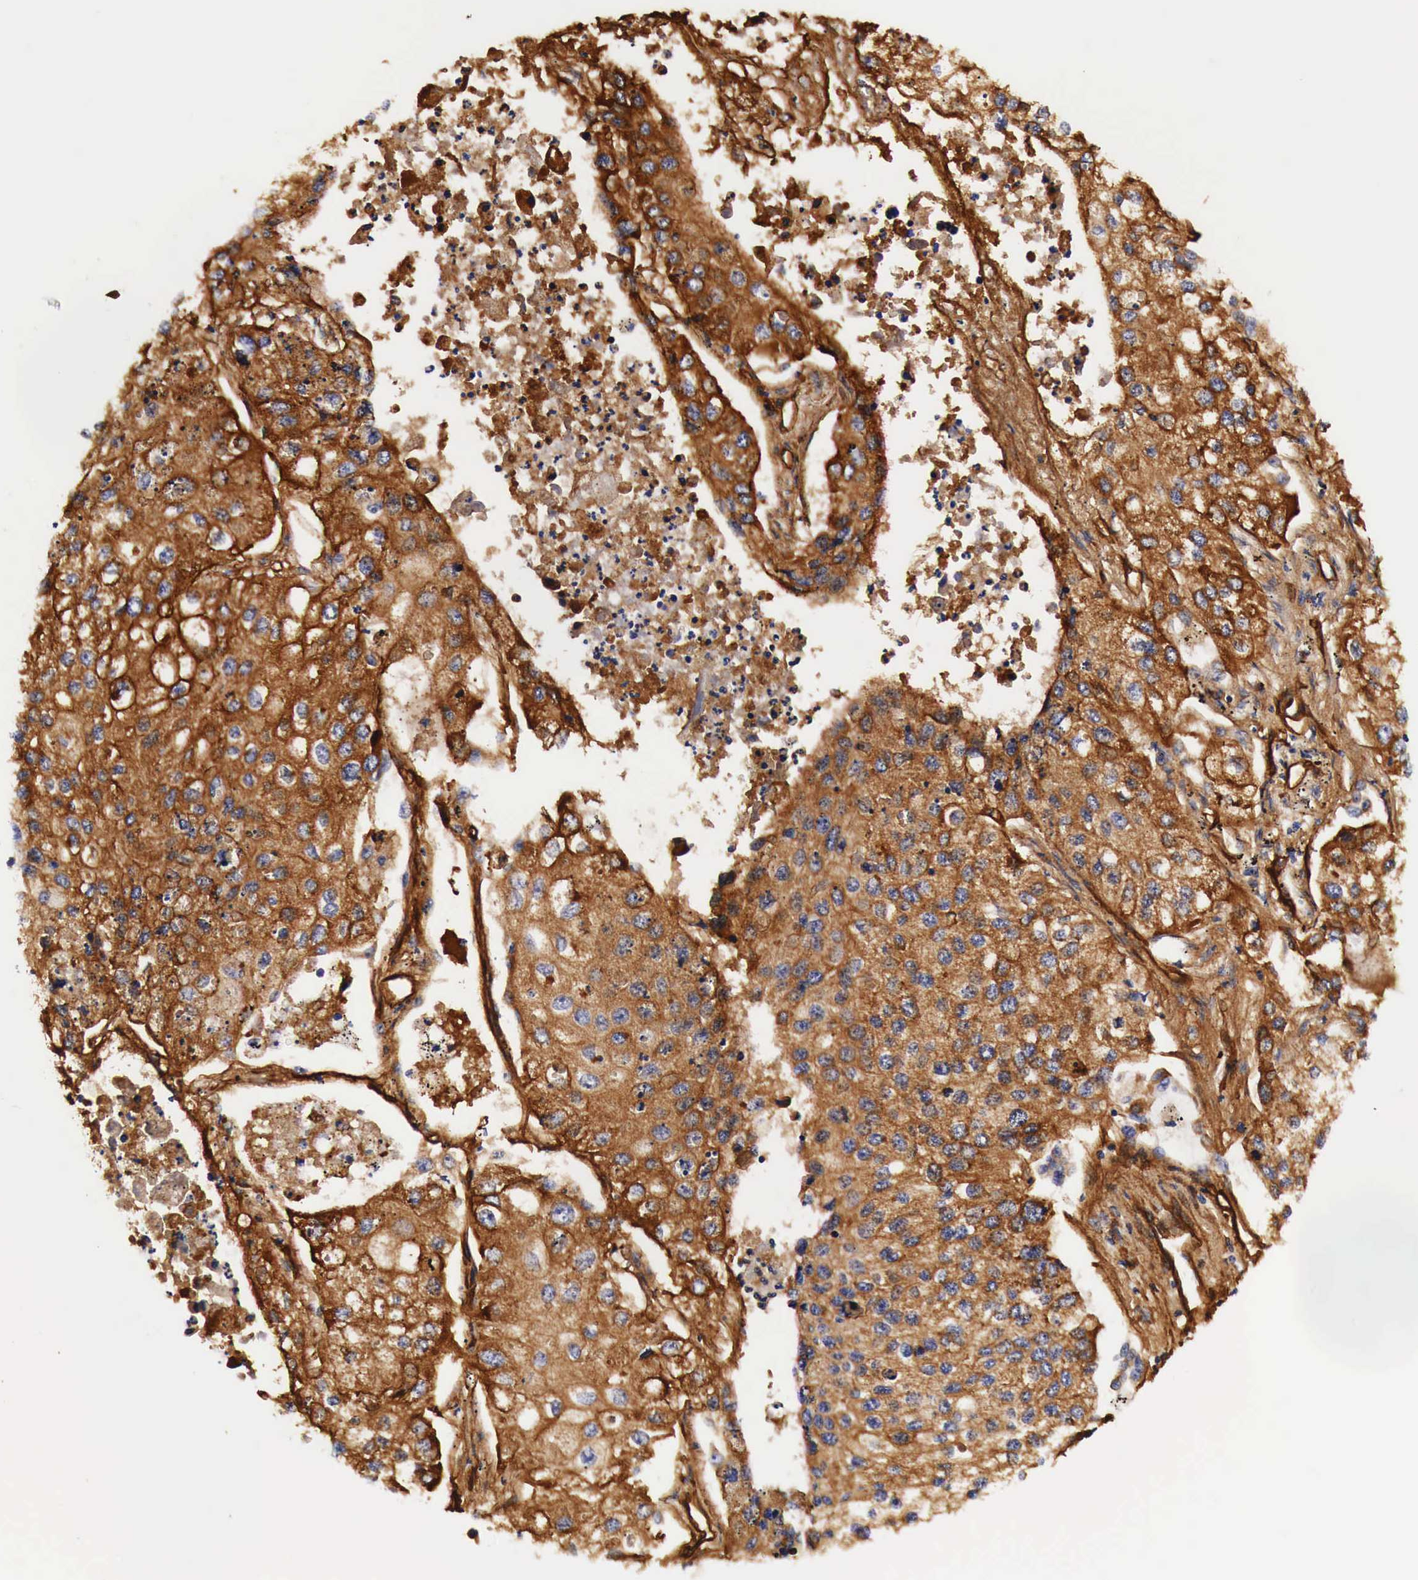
{"staining": {"intensity": "strong", "quantity": ">75%", "location": "cytoplasmic/membranous"}, "tissue": "lung cancer", "cell_type": "Tumor cells", "image_type": "cancer", "snomed": [{"axis": "morphology", "description": "Squamous cell carcinoma, NOS"}, {"axis": "topography", "description": "Lung"}], "caption": "Lung cancer stained for a protein reveals strong cytoplasmic/membranous positivity in tumor cells.", "gene": "LAMB2", "patient": {"sex": "male", "age": 75}}